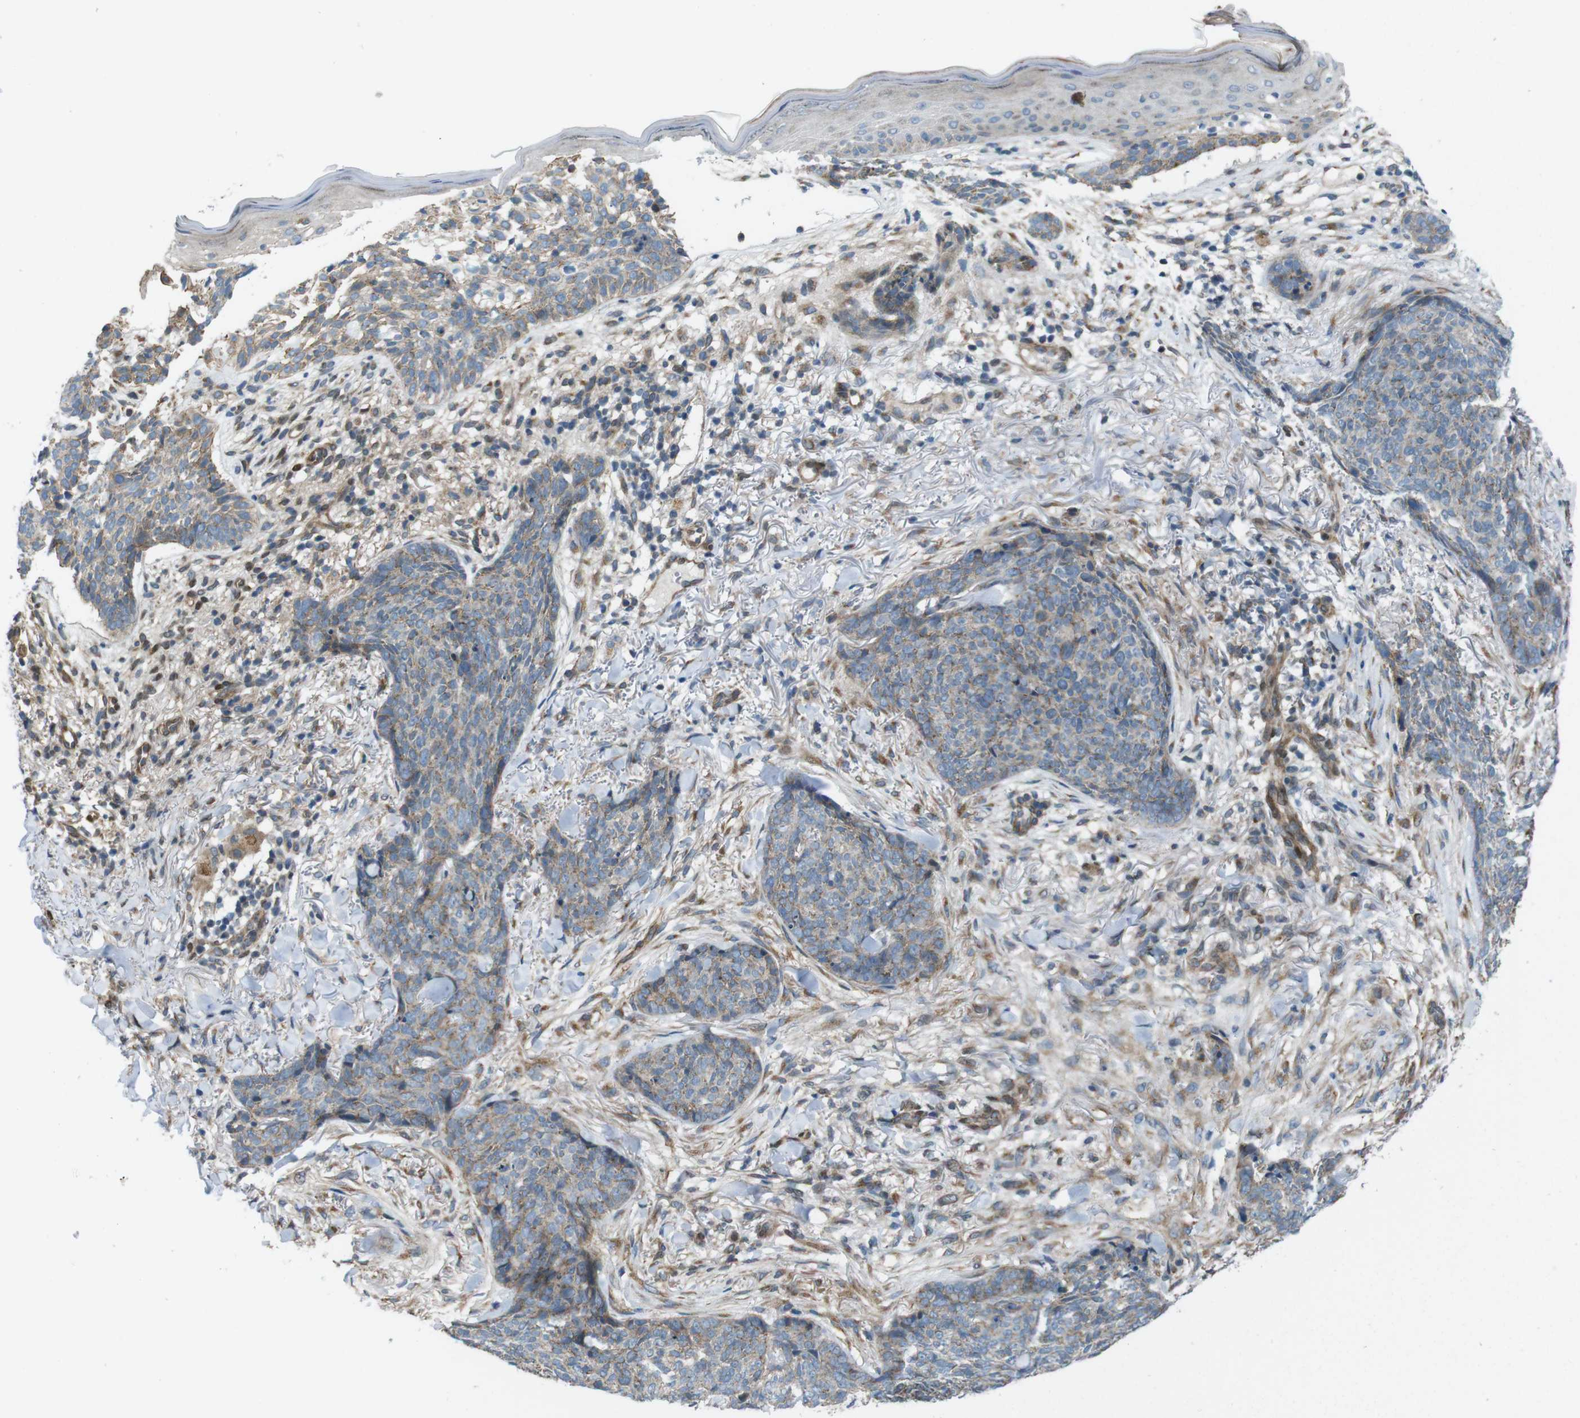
{"staining": {"intensity": "weak", "quantity": ">75%", "location": "cytoplasmic/membranous"}, "tissue": "skin cancer", "cell_type": "Tumor cells", "image_type": "cancer", "snomed": [{"axis": "morphology", "description": "Basal cell carcinoma"}, {"axis": "topography", "description": "Skin"}], "caption": "Skin cancer (basal cell carcinoma) stained with immunohistochemistry displays weak cytoplasmic/membranous positivity in about >75% of tumor cells. The protein is shown in brown color, while the nuclei are stained blue.", "gene": "SKI", "patient": {"sex": "female", "age": 70}}